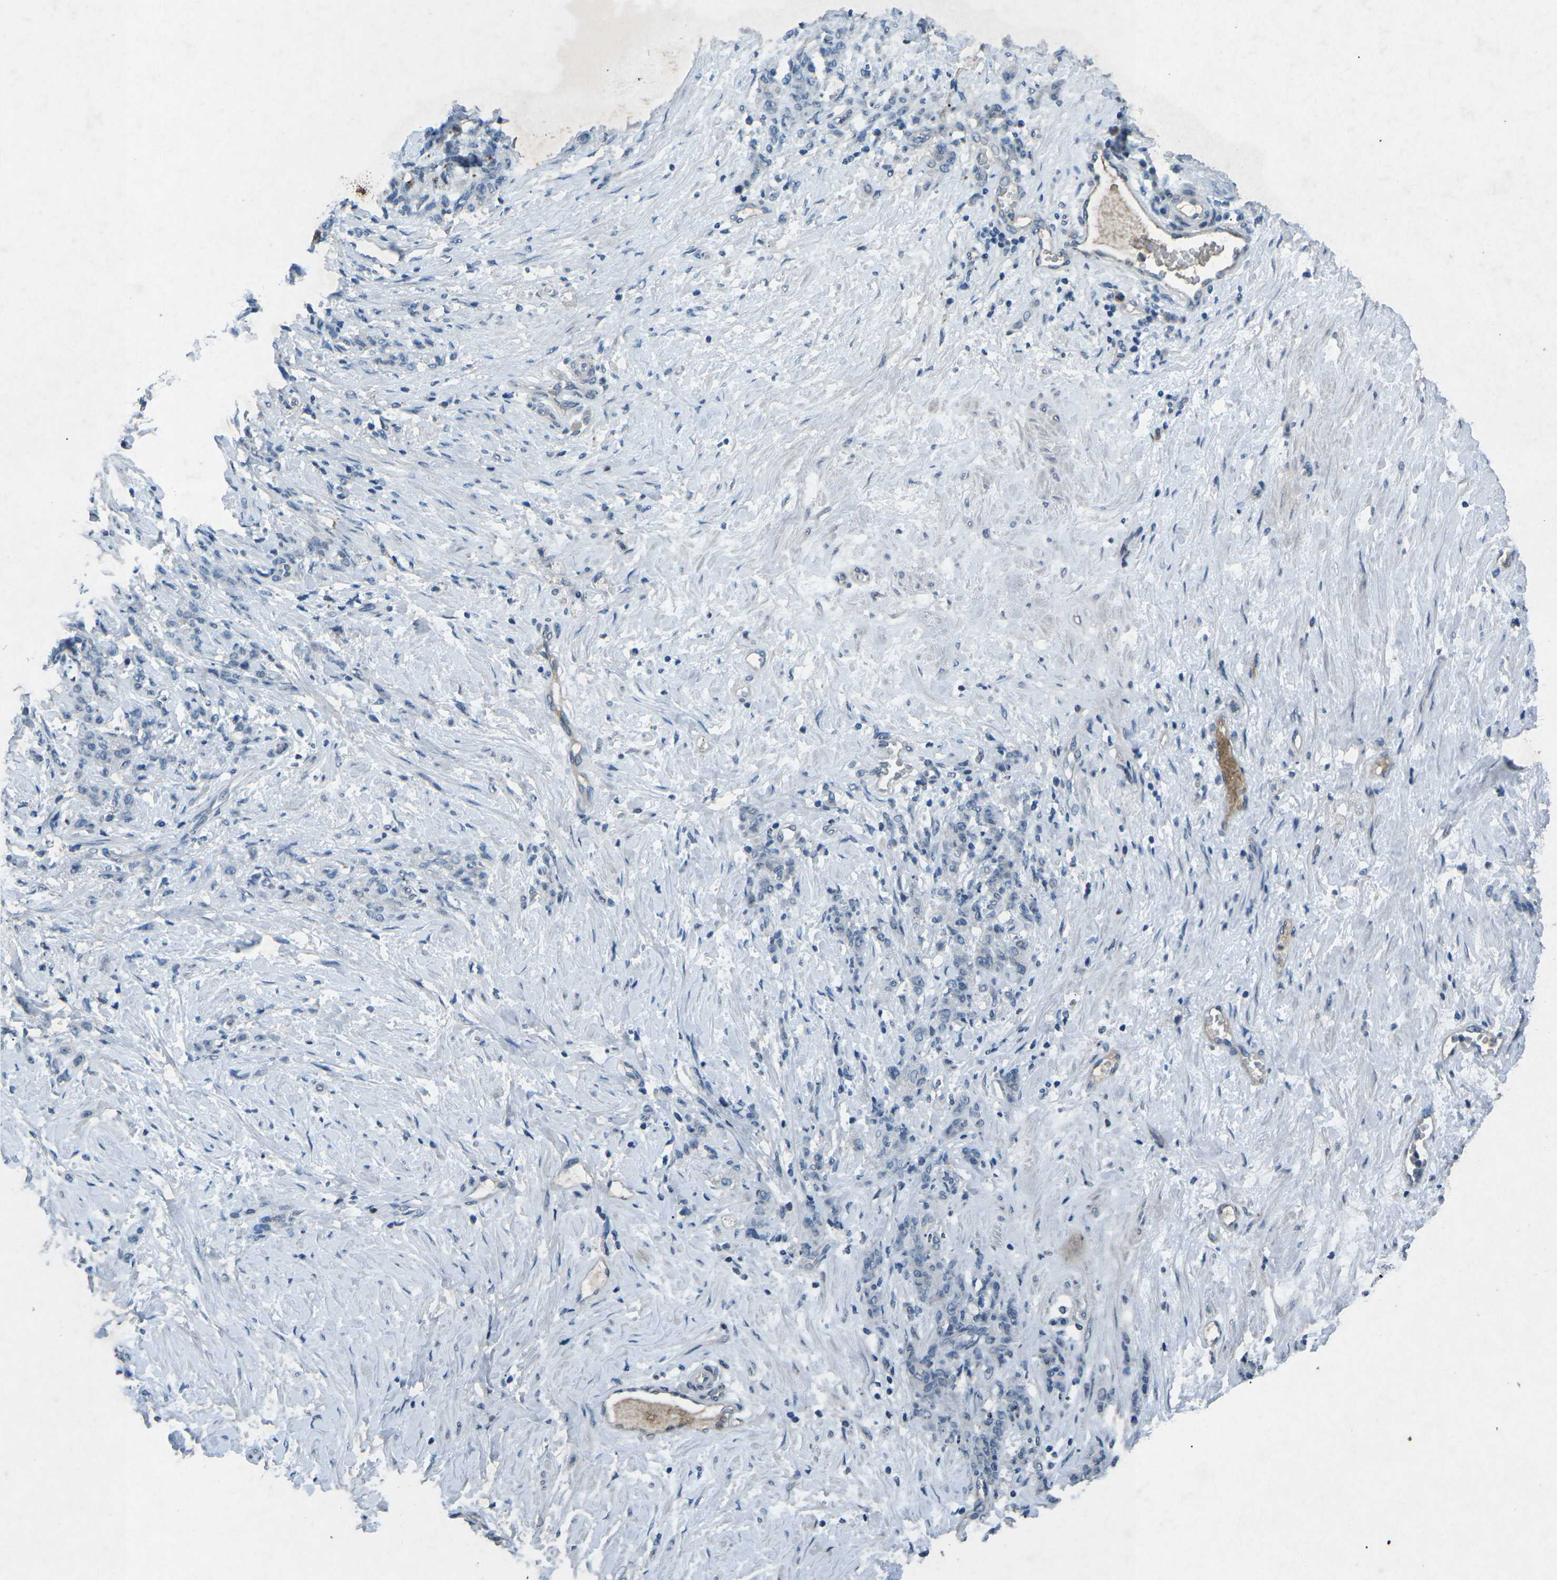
{"staining": {"intensity": "negative", "quantity": "none", "location": "none"}, "tissue": "stomach cancer", "cell_type": "Tumor cells", "image_type": "cancer", "snomed": [{"axis": "morphology", "description": "Adenocarcinoma, NOS"}, {"axis": "topography", "description": "Stomach"}], "caption": "The immunohistochemistry image has no significant positivity in tumor cells of stomach cancer (adenocarcinoma) tissue. (IHC, brightfield microscopy, high magnification).", "gene": "A1BG", "patient": {"sex": "male", "age": 82}}